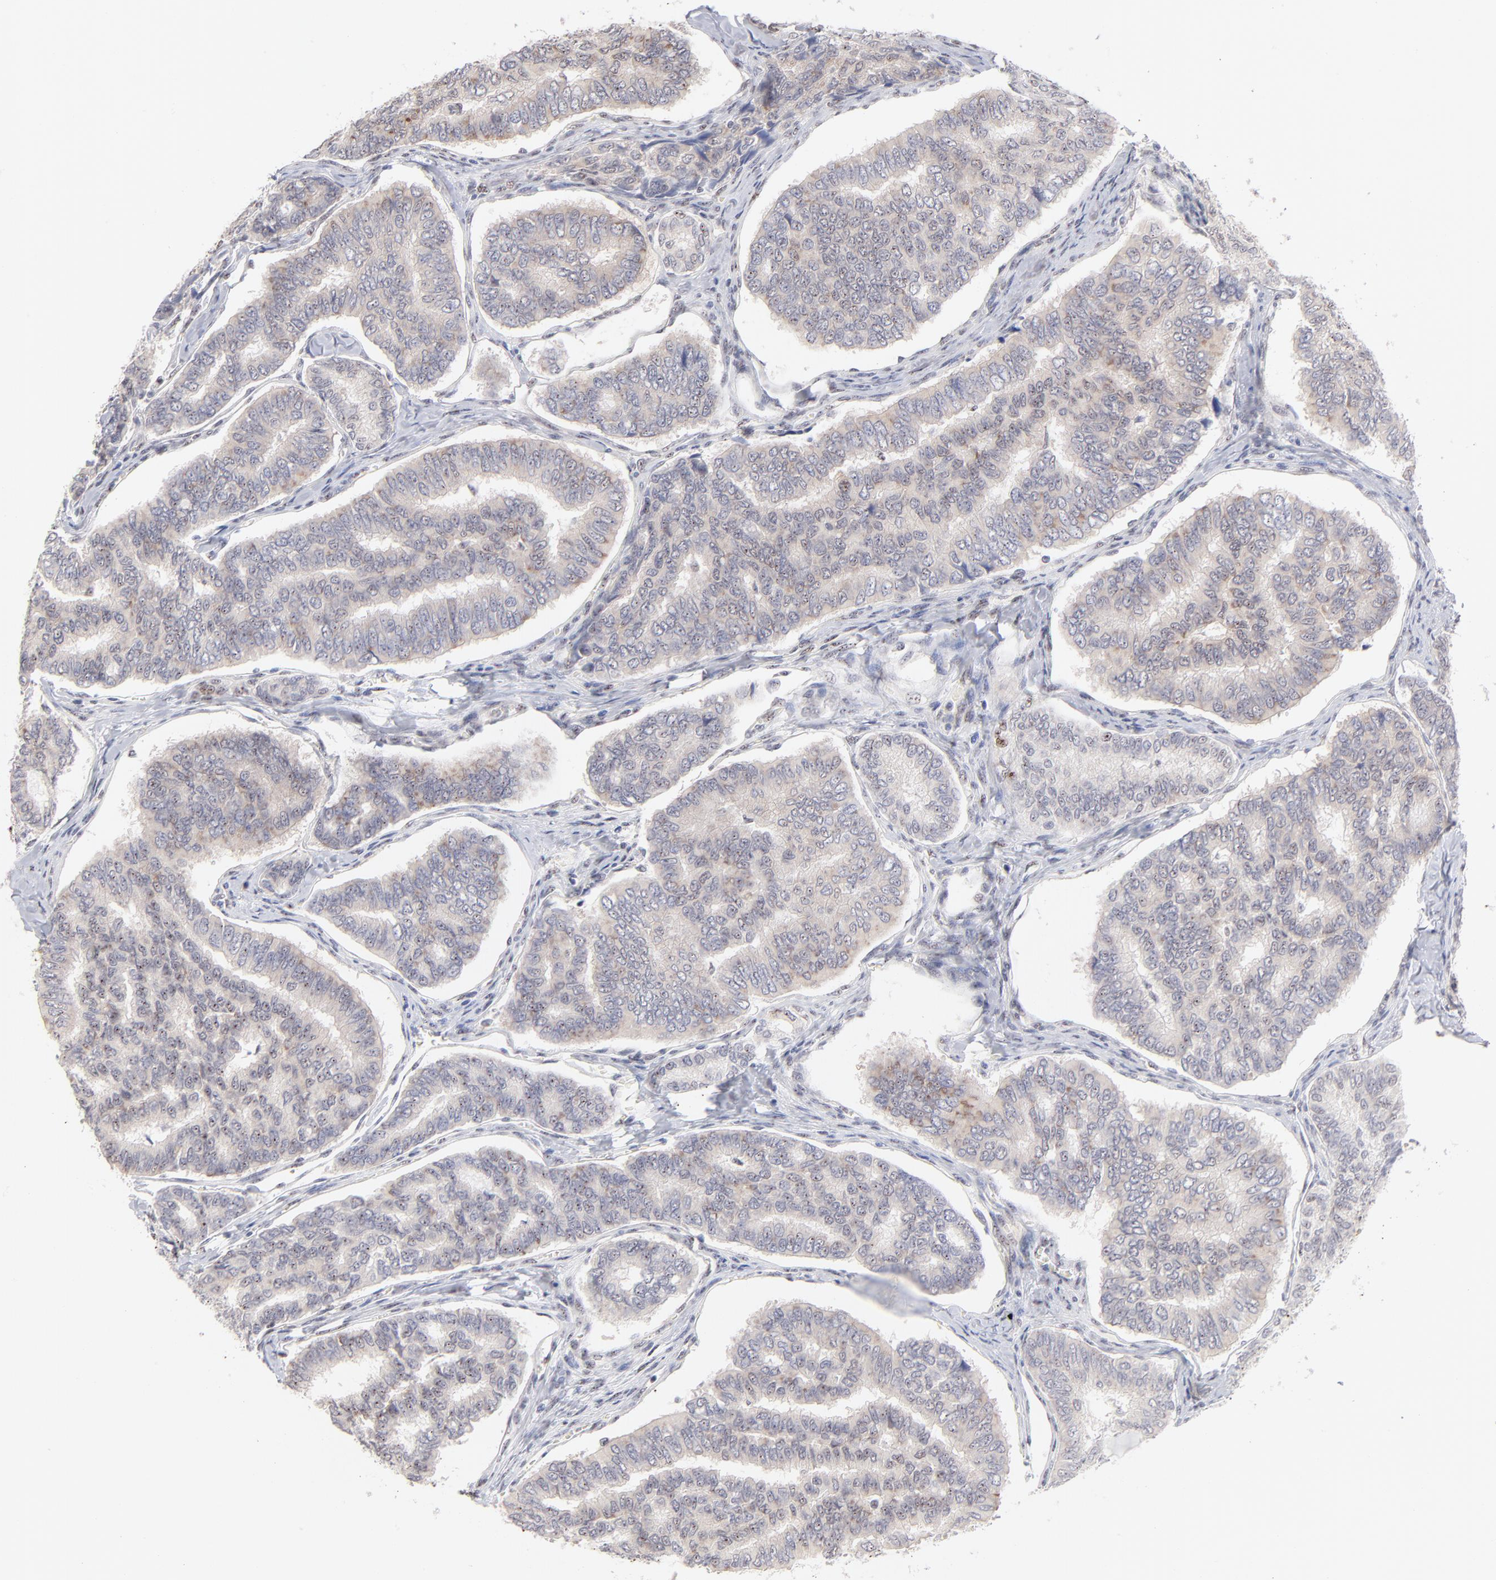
{"staining": {"intensity": "negative", "quantity": "none", "location": "none"}, "tissue": "thyroid cancer", "cell_type": "Tumor cells", "image_type": "cancer", "snomed": [{"axis": "morphology", "description": "Papillary adenocarcinoma, NOS"}, {"axis": "topography", "description": "Thyroid gland"}], "caption": "An immunohistochemistry (IHC) histopathology image of papillary adenocarcinoma (thyroid) is shown. There is no staining in tumor cells of papillary adenocarcinoma (thyroid).", "gene": "STAT3", "patient": {"sex": "female", "age": 35}}